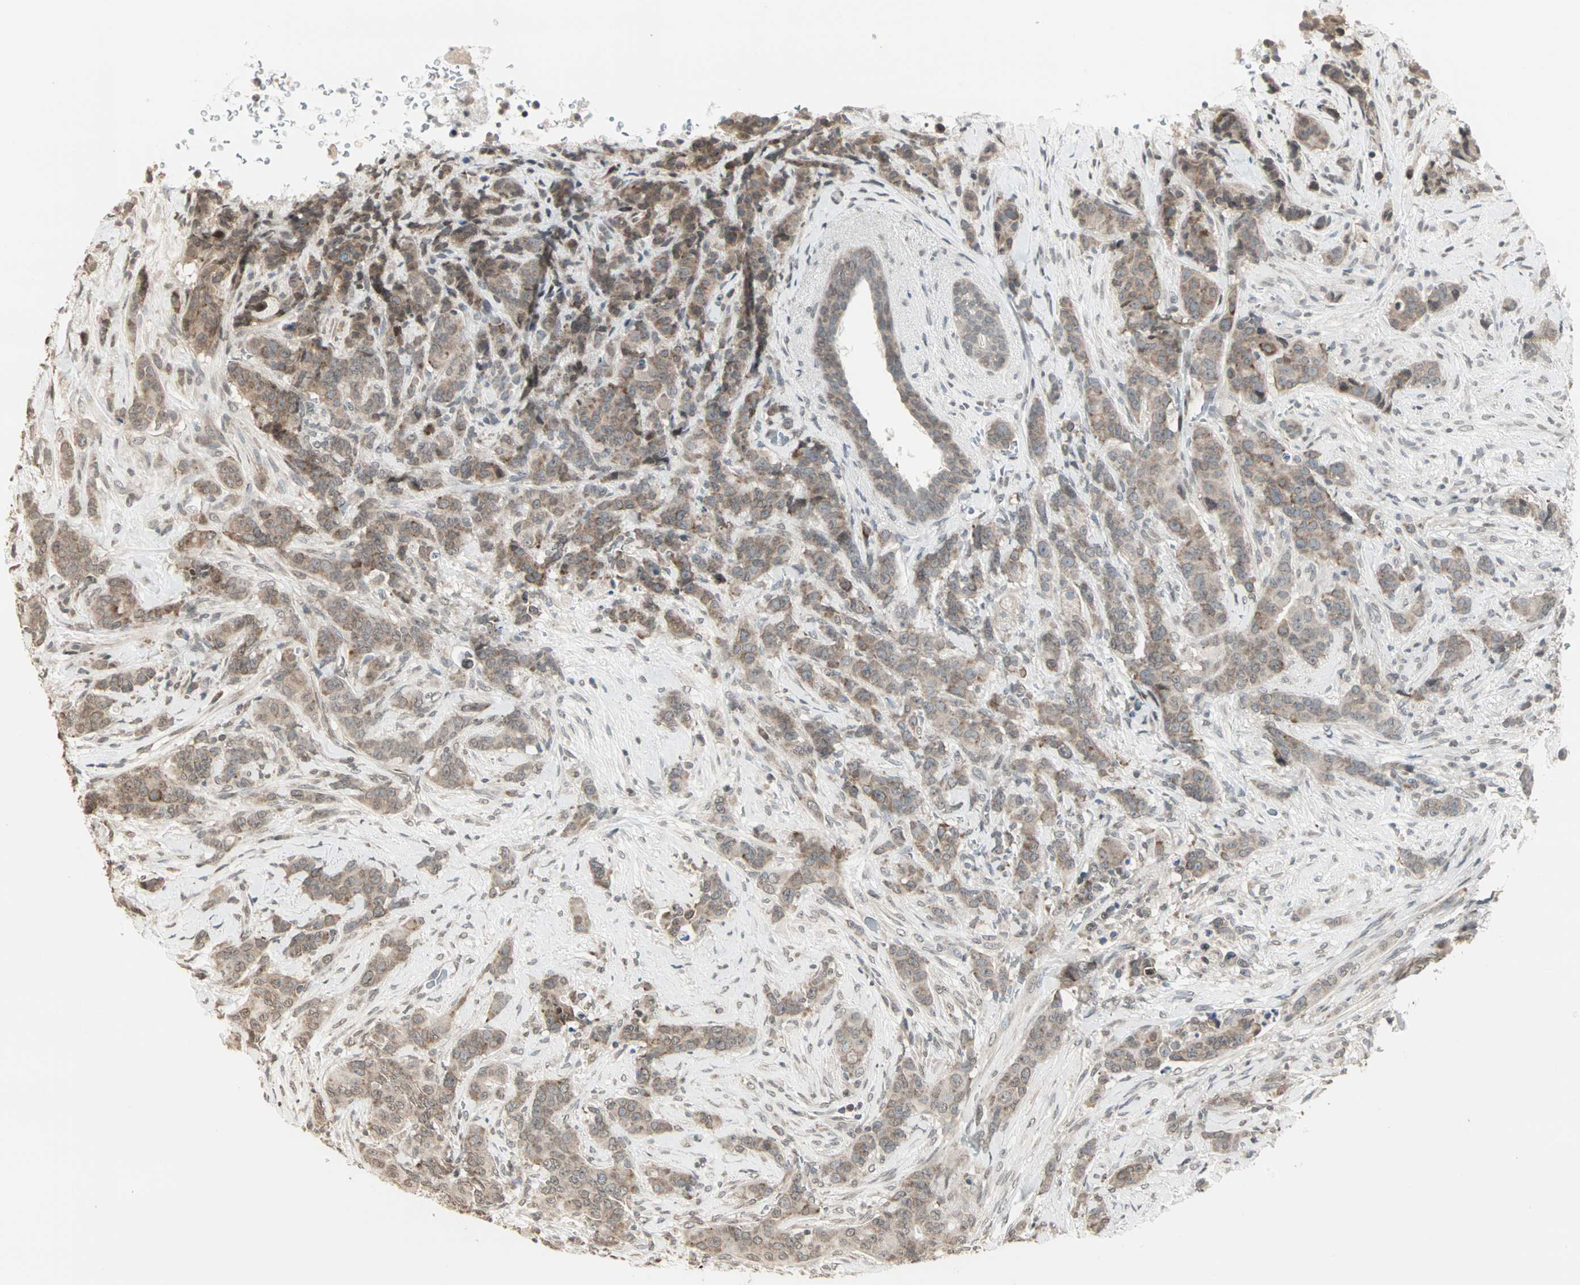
{"staining": {"intensity": "moderate", "quantity": "25%-75%", "location": "cytoplasmic/membranous"}, "tissue": "breast cancer", "cell_type": "Tumor cells", "image_type": "cancer", "snomed": [{"axis": "morphology", "description": "Duct carcinoma"}, {"axis": "topography", "description": "Breast"}], "caption": "Moderate cytoplasmic/membranous staining for a protein is appreciated in approximately 25%-75% of tumor cells of intraductal carcinoma (breast) using IHC.", "gene": "CBLC", "patient": {"sex": "female", "age": 40}}